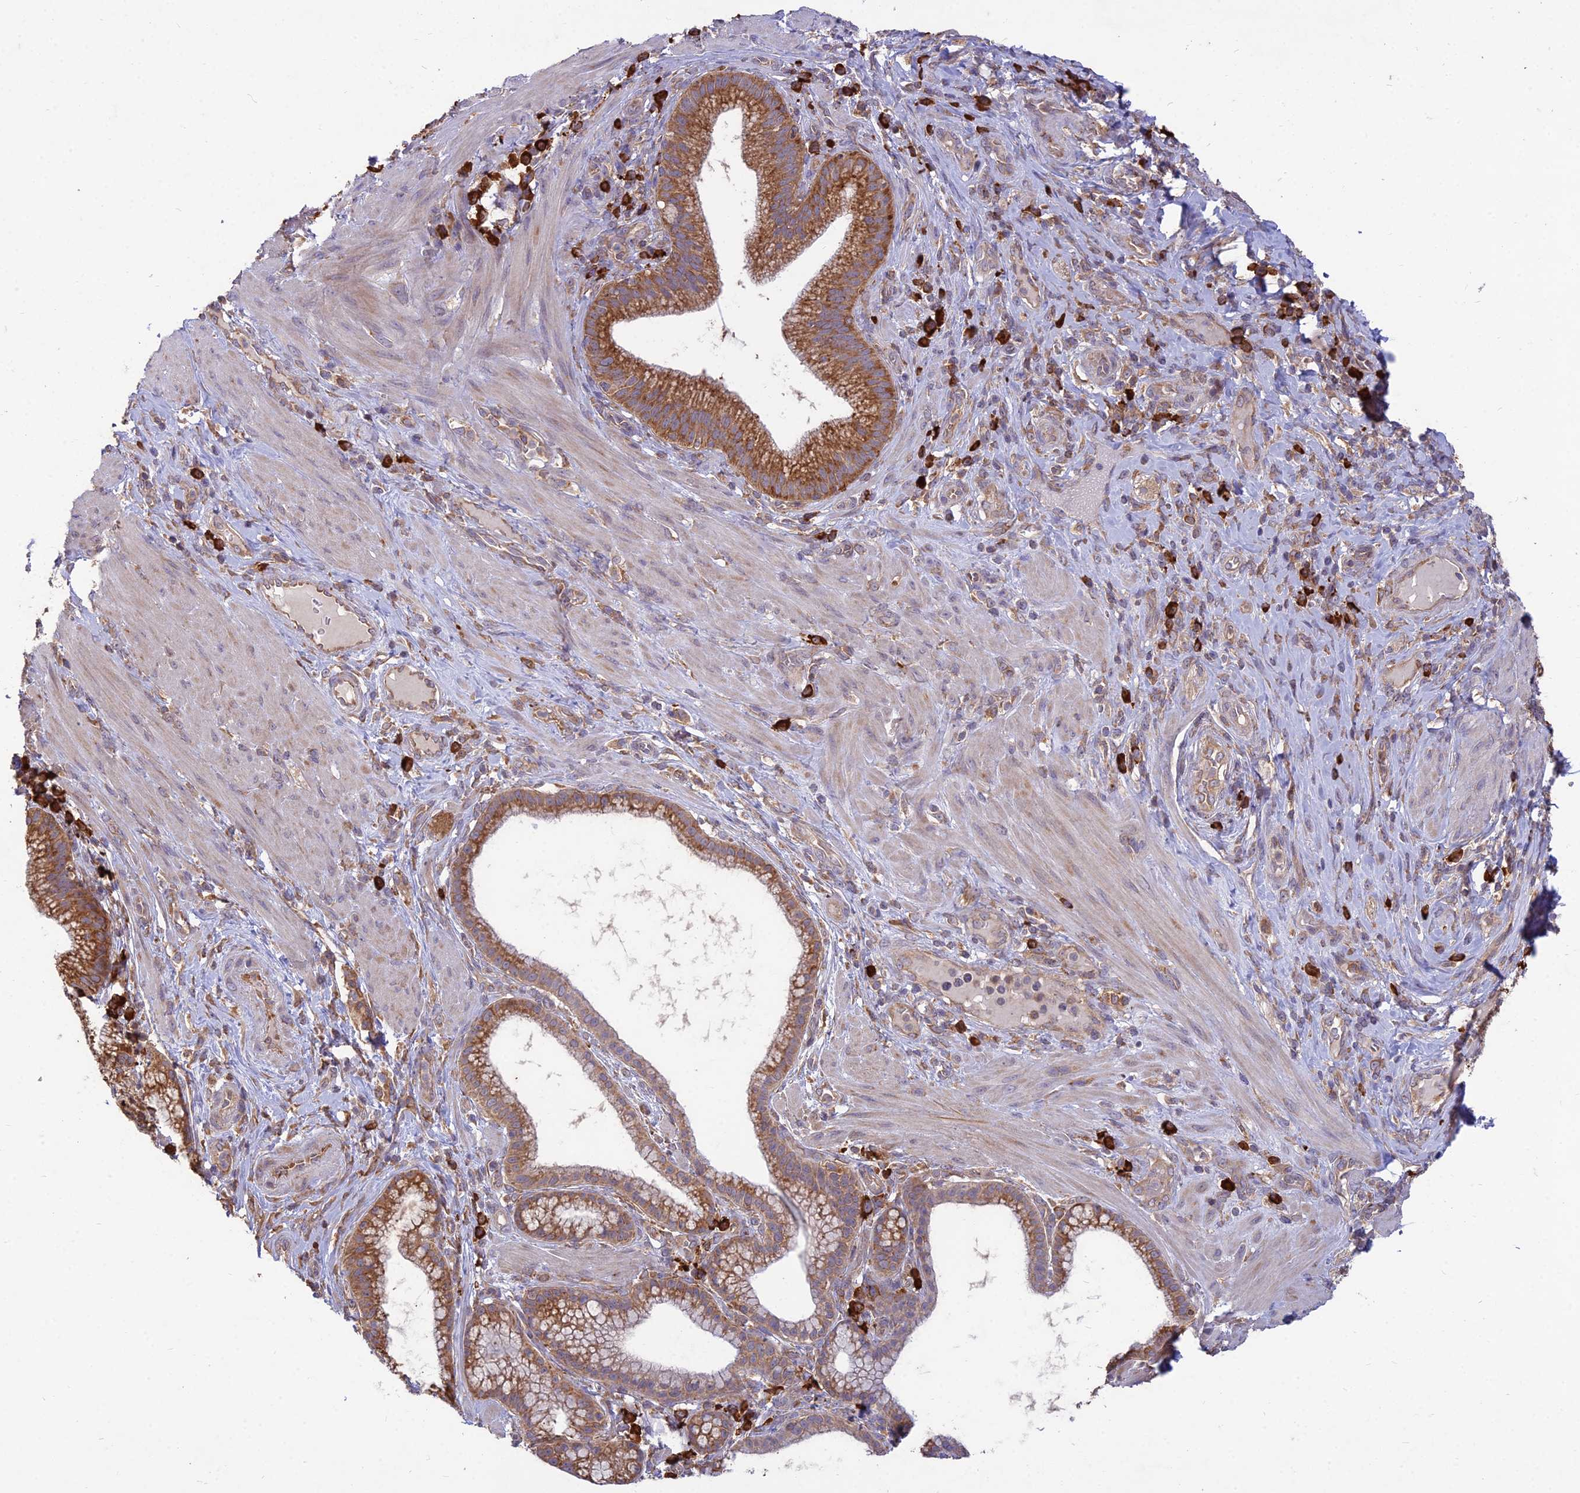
{"staining": {"intensity": "moderate", "quantity": ">75%", "location": "cytoplasmic/membranous"}, "tissue": "pancreatic cancer", "cell_type": "Tumor cells", "image_type": "cancer", "snomed": [{"axis": "morphology", "description": "Adenocarcinoma, NOS"}, {"axis": "topography", "description": "Pancreas"}], "caption": "The histopathology image shows staining of pancreatic cancer (adenocarcinoma), revealing moderate cytoplasmic/membranous protein staining (brown color) within tumor cells.", "gene": "NXNL2", "patient": {"sex": "male", "age": 72}}